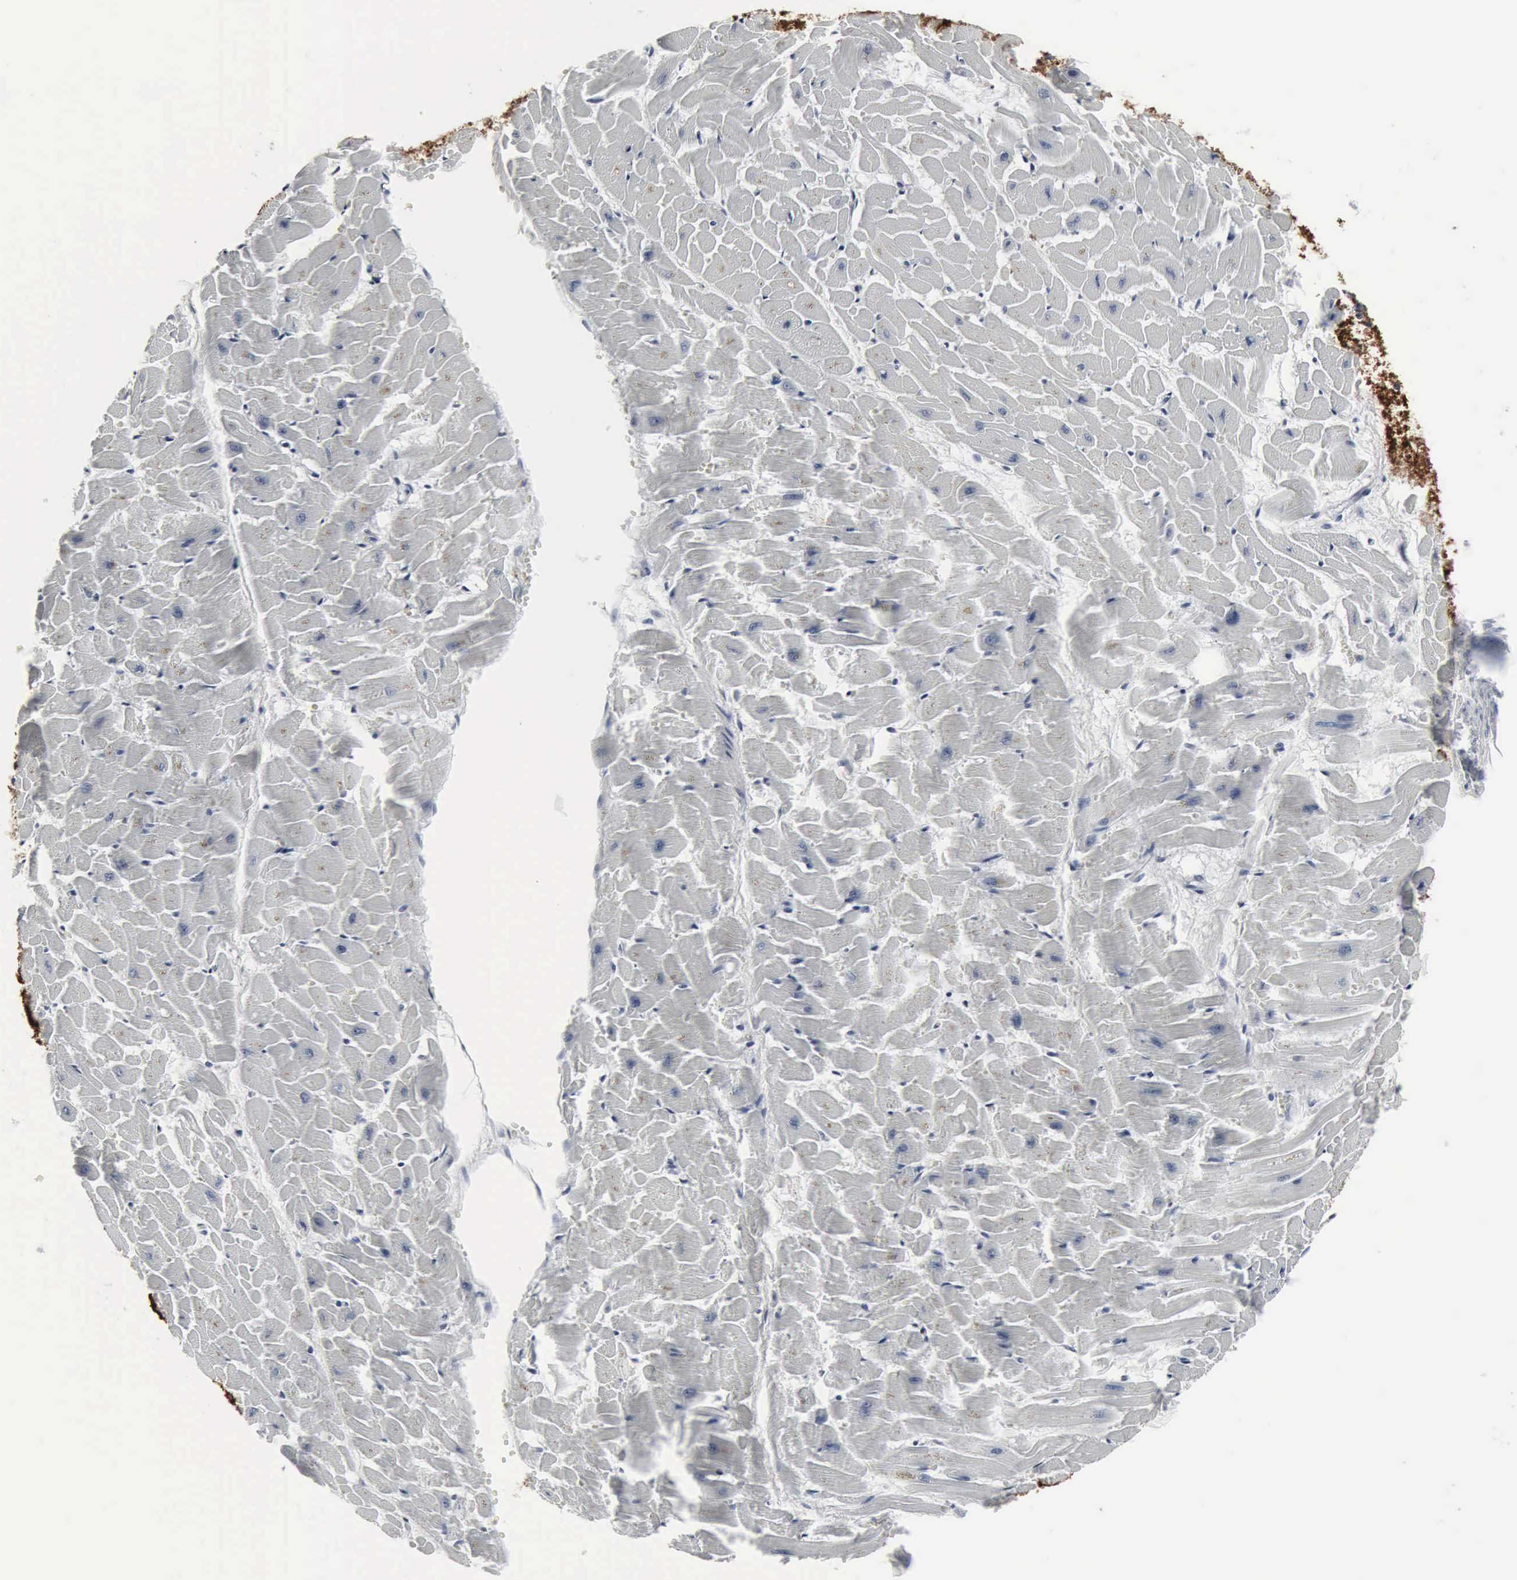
{"staining": {"intensity": "negative", "quantity": "none", "location": "none"}, "tissue": "heart muscle", "cell_type": "Cardiomyocytes", "image_type": "normal", "snomed": [{"axis": "morphology", "description": "Normal tissue, NOS"}, {"axis": "topography", "description": "Heart"}], "caption": "Heart muscle was stained to show a protein in brown. There is no significant positivity in cardiomyocytes. (DAB (3,3'-diaminobenzidine) immunohistochemistry with hematoxylin counter stain).", "gene": "SNAP25", "patient": {"sex": "female", "age": 19}}